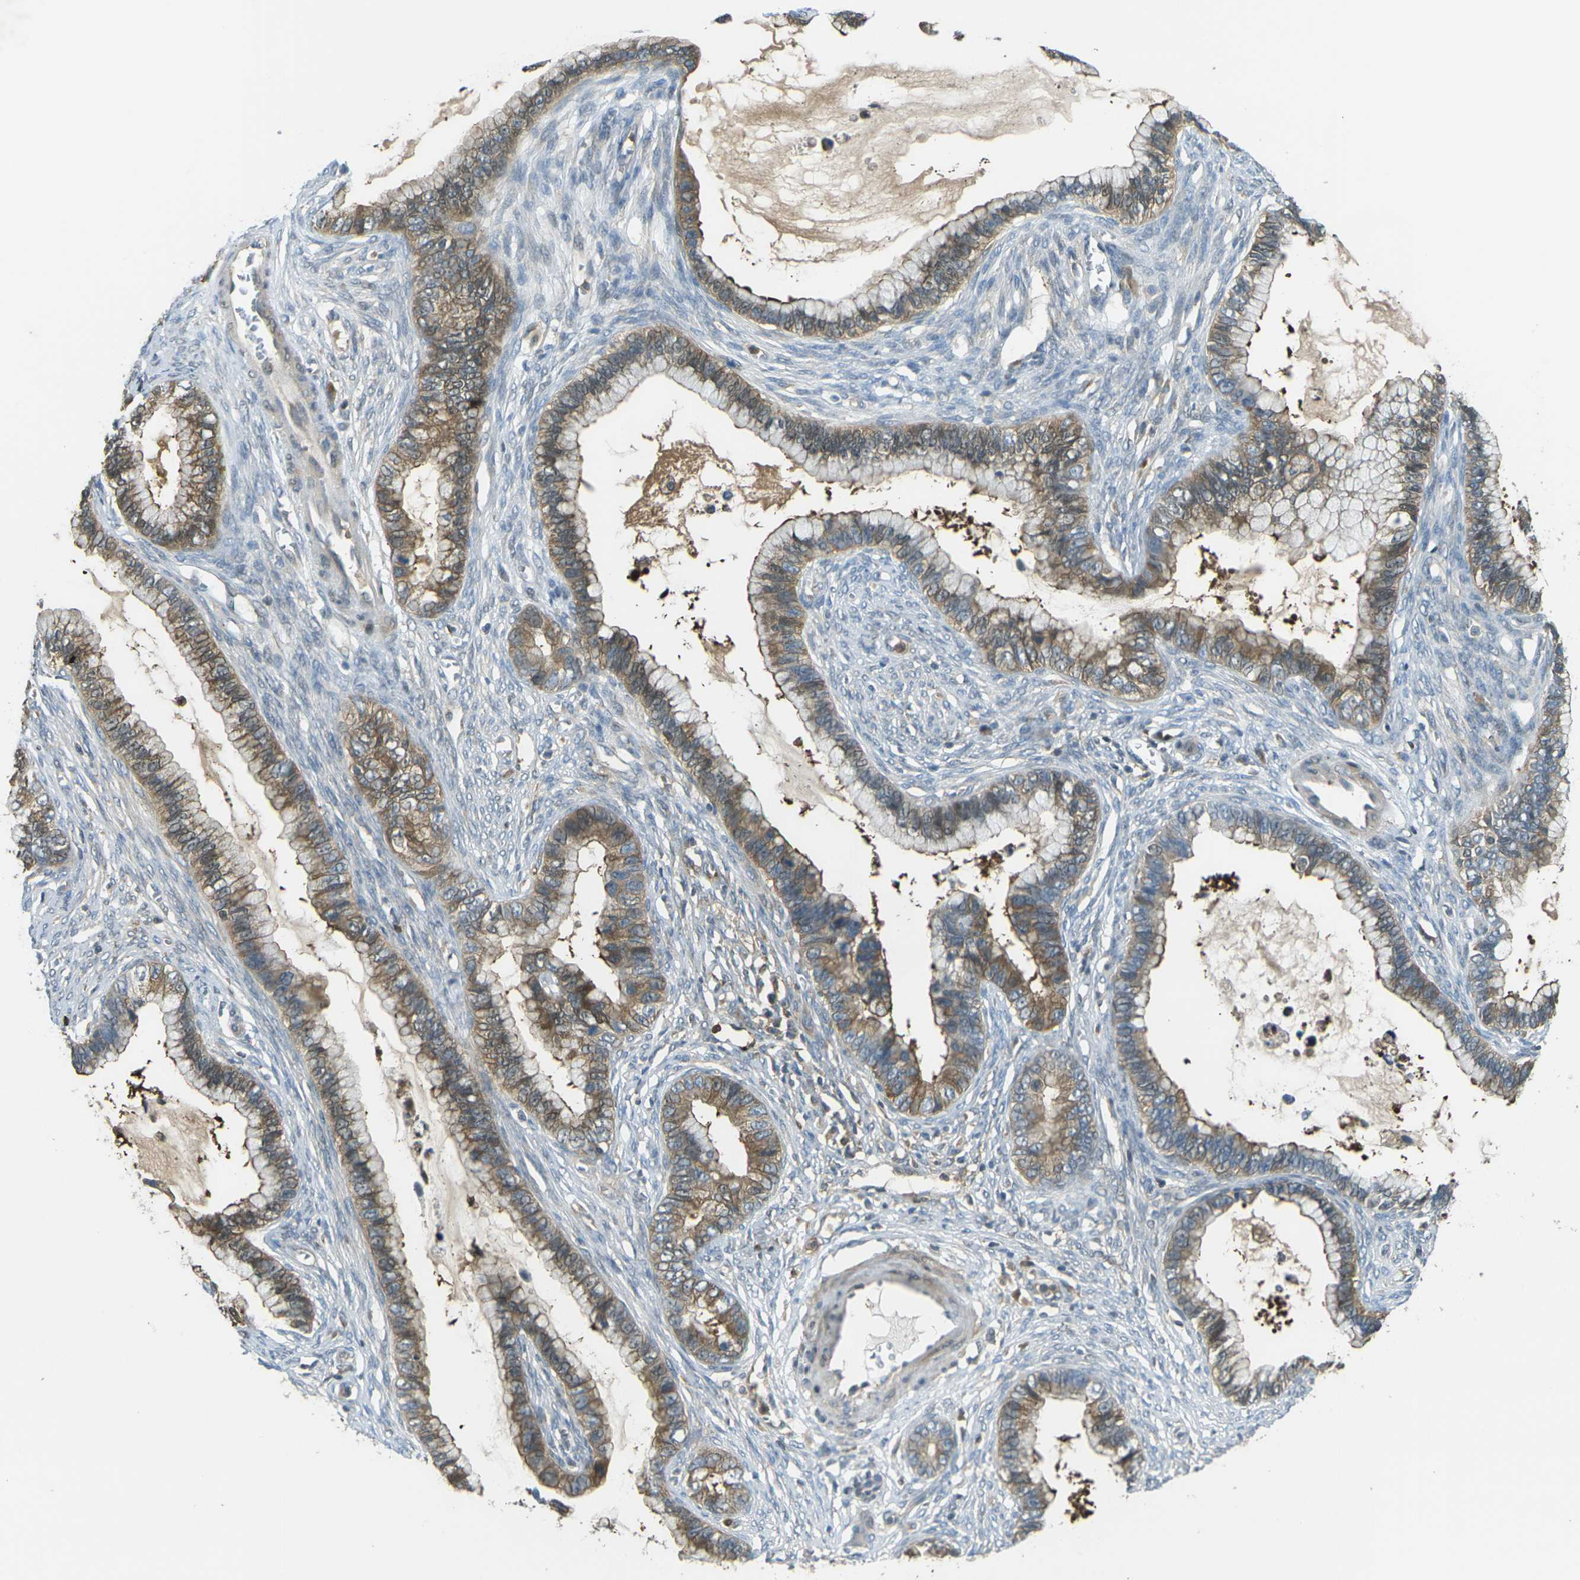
{"staining": {"intensity": "moderate", "quantity": ">75%", "location": "cytoplasmic/membranous"}, "tissue": "cervical cancer", "cell_type": "Tumor cells", "image_type": "cancer", "snomed": [{"axis": "morphology", "description": "Adenocarcinoma, NOS"}, {"axis": "topography", "description": "Cervix"}], "caption": "DAB (3,3'-diaminobenzidine) immunohistochemical staining of cervical cancer (adenocarcinoma) reveals moderate cytoplasmic/membranous protein positivity in about >75% of tumor cells.", "gene": "PIEZO2", "patient": {"sex": "female", "age": 44}}